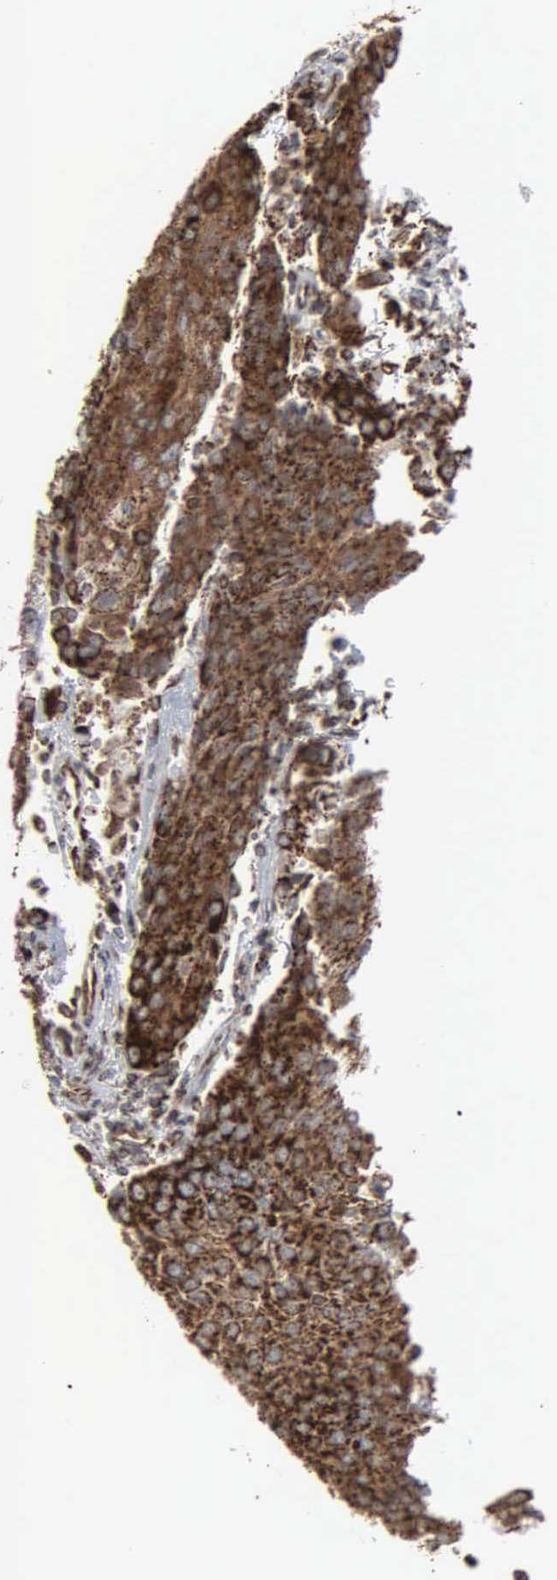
{"staining": {"intensity": "strong", "quantity": ">75%", "location": "cytoplasmic/membranous"}, "tissue": "urothelial cancer", "cell_type": "Tumor cells", "image_type": "cancer", "snomed": [{"axis": "morphology", "description": "Urothelial carcinoma, High grade"}, {"axis": "topography", "description": "Urinary bladder"}], "caption": "Immunohistochemistry staining of high-grade urothelial carcinoma, which demonstrates high levels of strong cytoplasmic/membranous positivity in about >75% of tumor cells indicating strong cytoplasmic/membranous protein positivity. The staining was performed using DAB (3,3'-diaminobenzidine) (brown) for protein detection and nuclei were counterstained in hematoxylin (blue).", "gene": "HSPA9", "patient": {"sex": "female", "age": 85}}